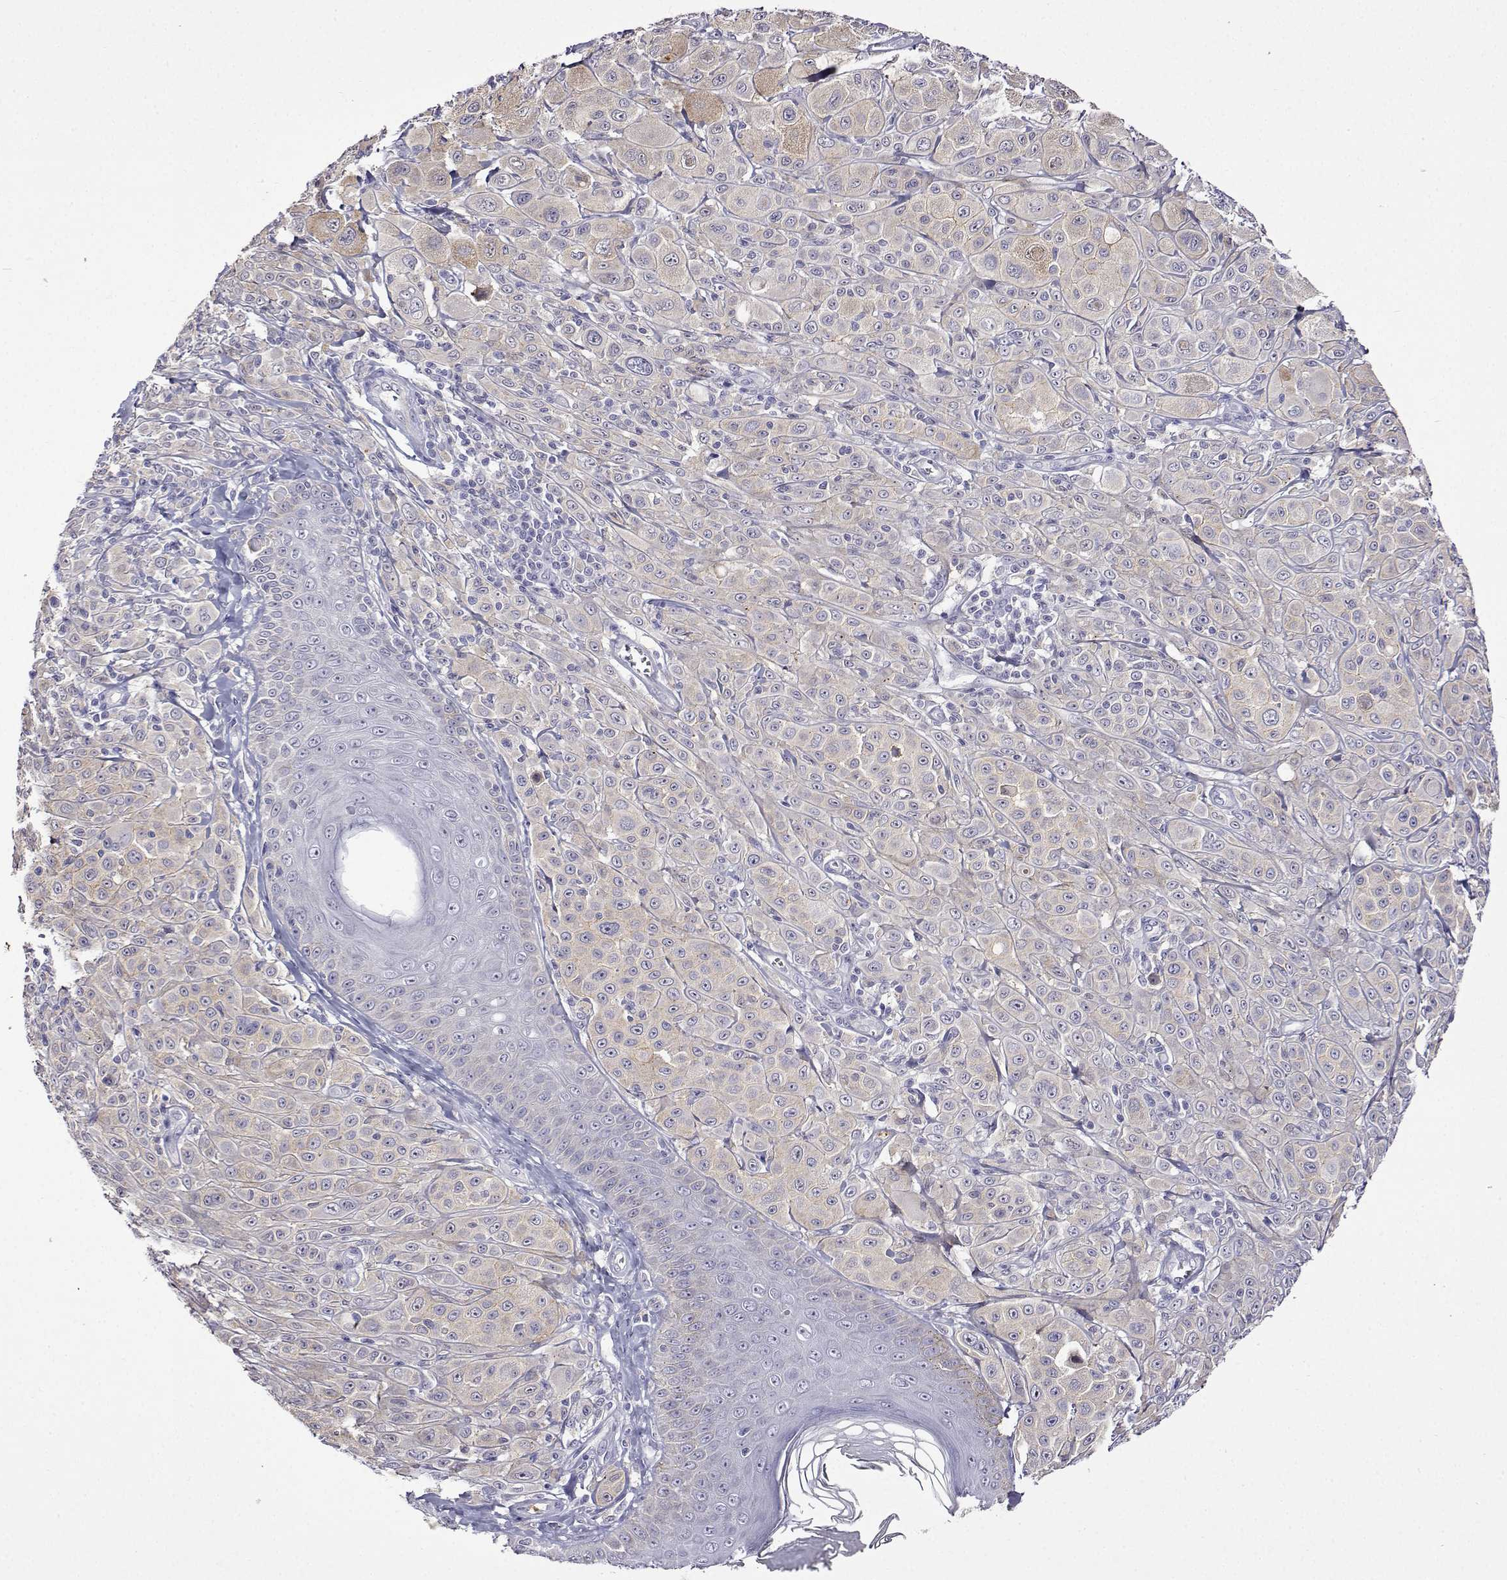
{"staining": {"intensity": "negative", "quantity": "none", "location": "none"}, "tissue": "melanoma", "cell_type": "Tumor cells", "image_type": "cancer", "snomed": [{"axis": "morphology", "description": "Malignant melanoma, NOS"}, {"axis": "topography", "description": "Skin"}], "caption": "Immunohistochemistry image of neoplastic tissue: human malignant melanoma stained with DAB (3,3'-diaminobenzidine) displays no significant protein staining in tumor cells.", "gene": "SULT2A1", "patient": {"sex": "male", "age": 67}}